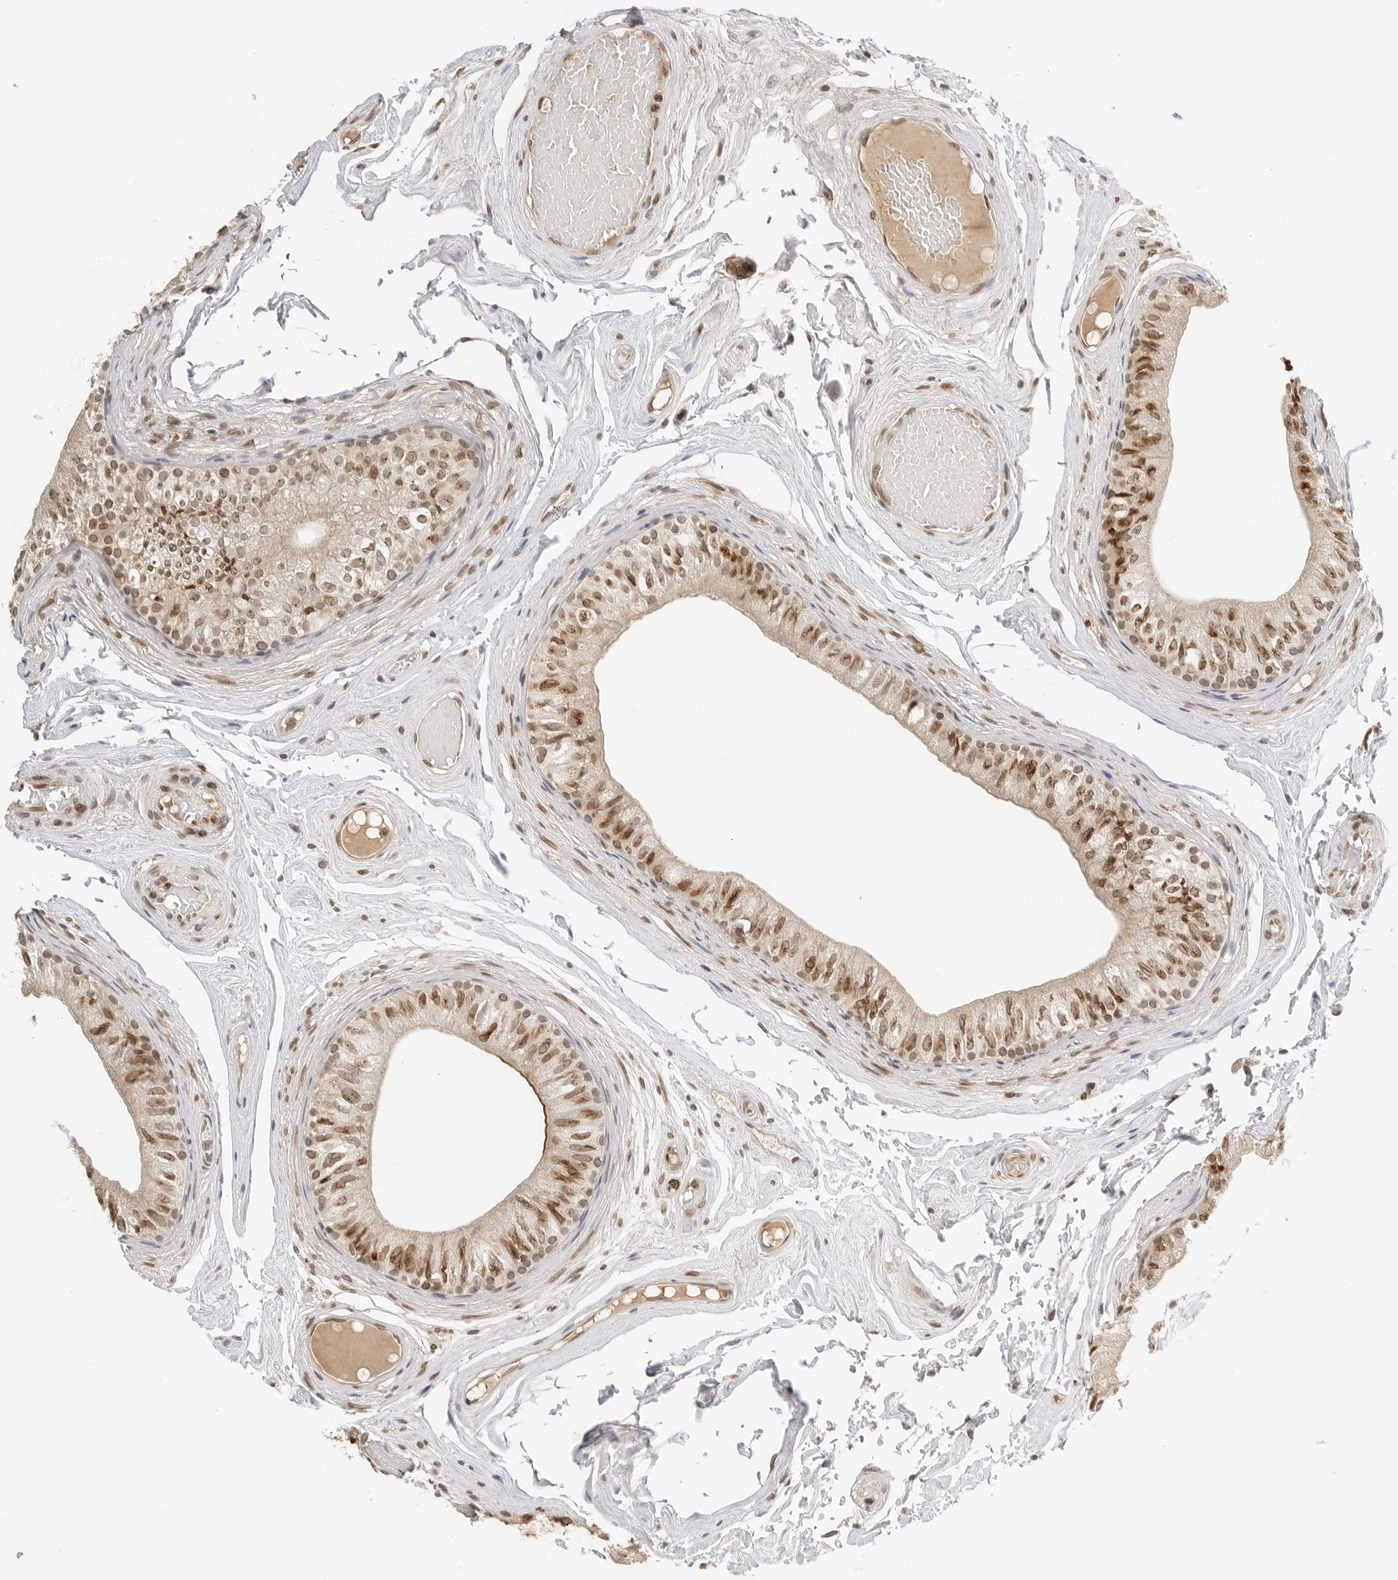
{"staining": {"intensity": "moderate", "quantity": ">75%", "location": "cytoplasmic/membranous,nuclear"}, "tissue": "epididymis", "cell_type": "Glandular cells", "image_type": "normal", "snomed": [{"axis": "morphology", "description": "Normal tissue, NOS"}, {"axis": "topography", "description": "Epididymis"}], "caption": "Protein expression analysis of unremarkable human epididymis reveals moderate cytoplasmic/membranous,nuclear staining in approximately >75% of glandular cells.", "gene": "POLH", "patient": {"sex": "male", "age": 79}}